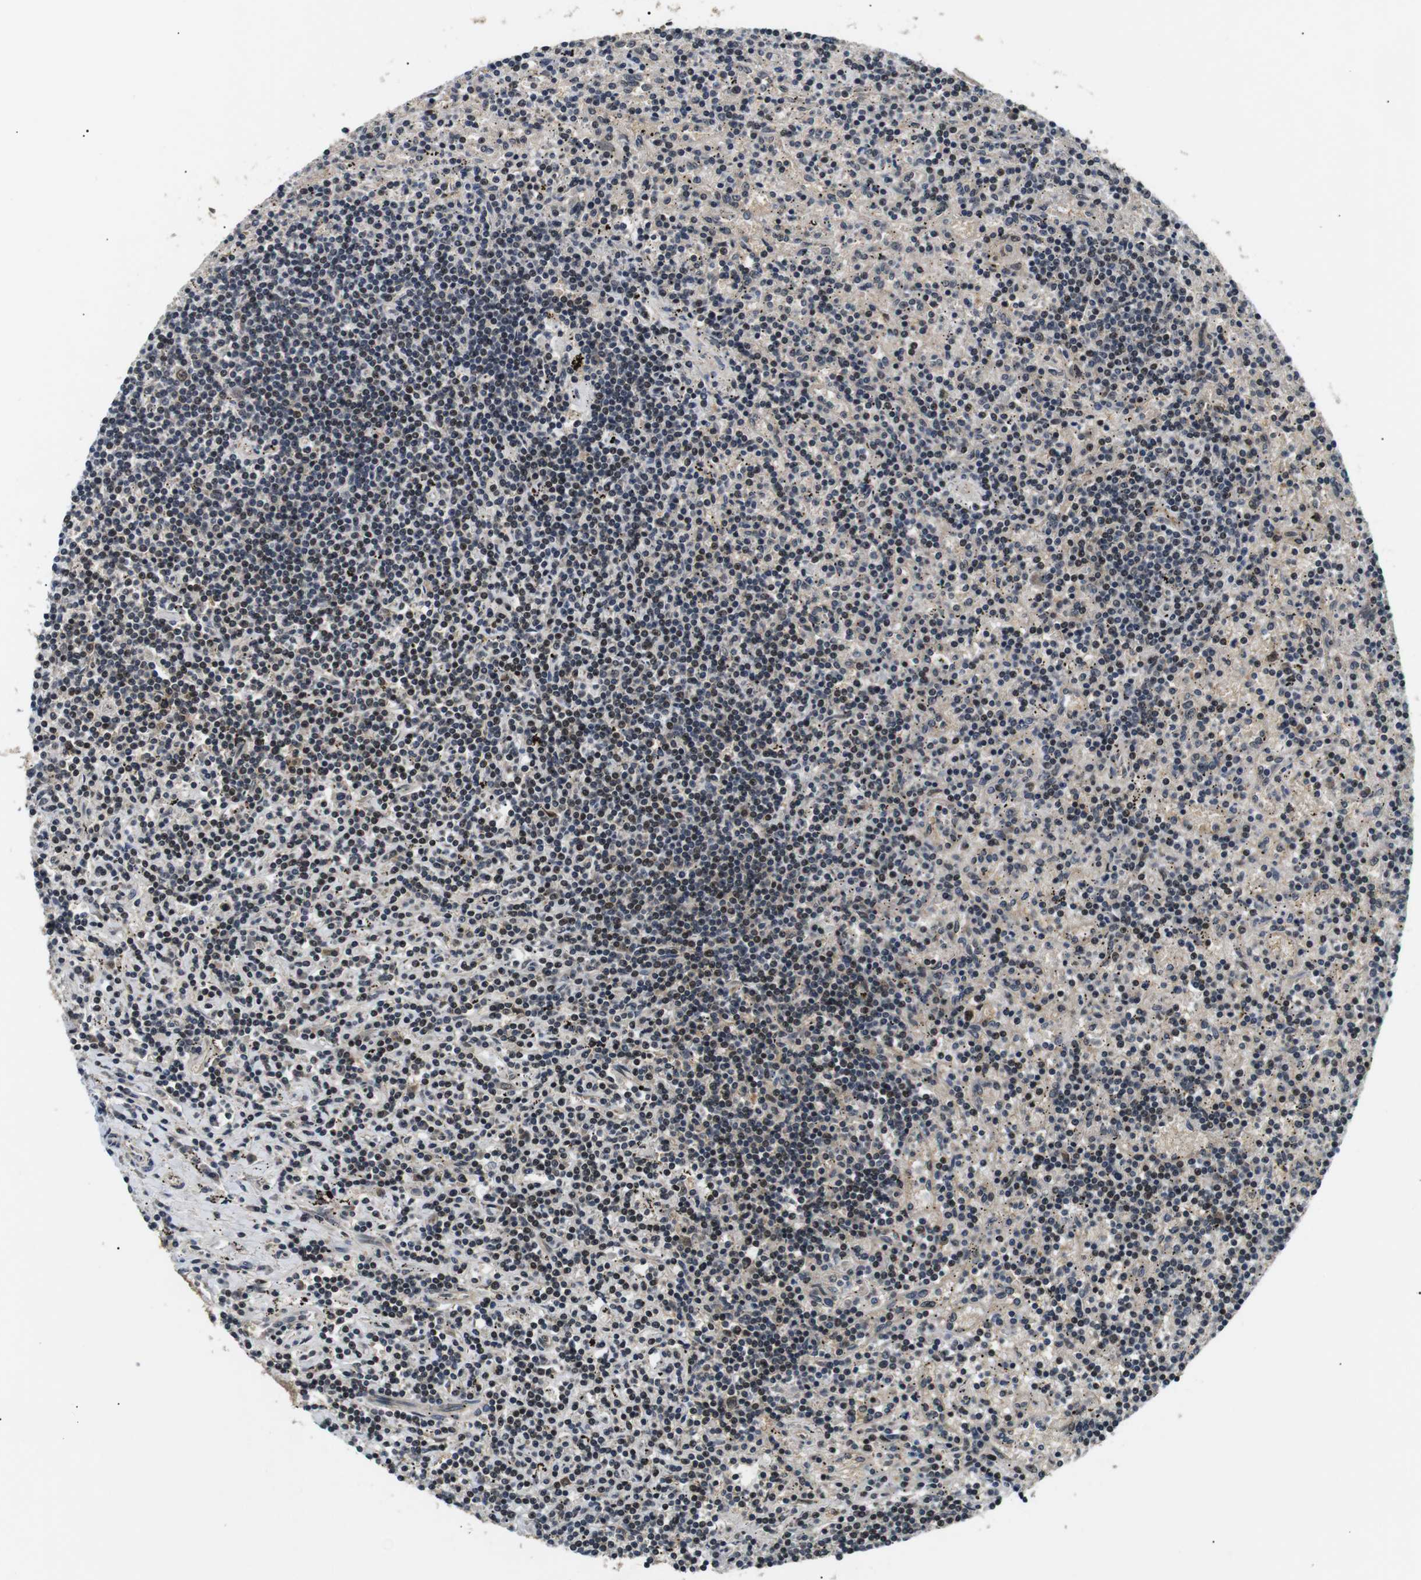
{"staining": {"intensity": "moderate", "quantity": "25%-75%", "location": "nuclear"}, "tissue": "lymphoma", "cell_type": "Tumor cells", "image_type": "cancer", "snomed": [{"axis": "morphology", "description": "Malignant lymphoma, non-Hodgkin's type, Low grade"}, {"axis": "topography", "description": "Spleen"}], "caption": "Human lymphoma stained for a protein (brown) exhibits moderate nuclear positive expression in about 25%-75% of tumor cells.", "gene": "SKP1", "patient": {"sex": "male", "age": 76}}